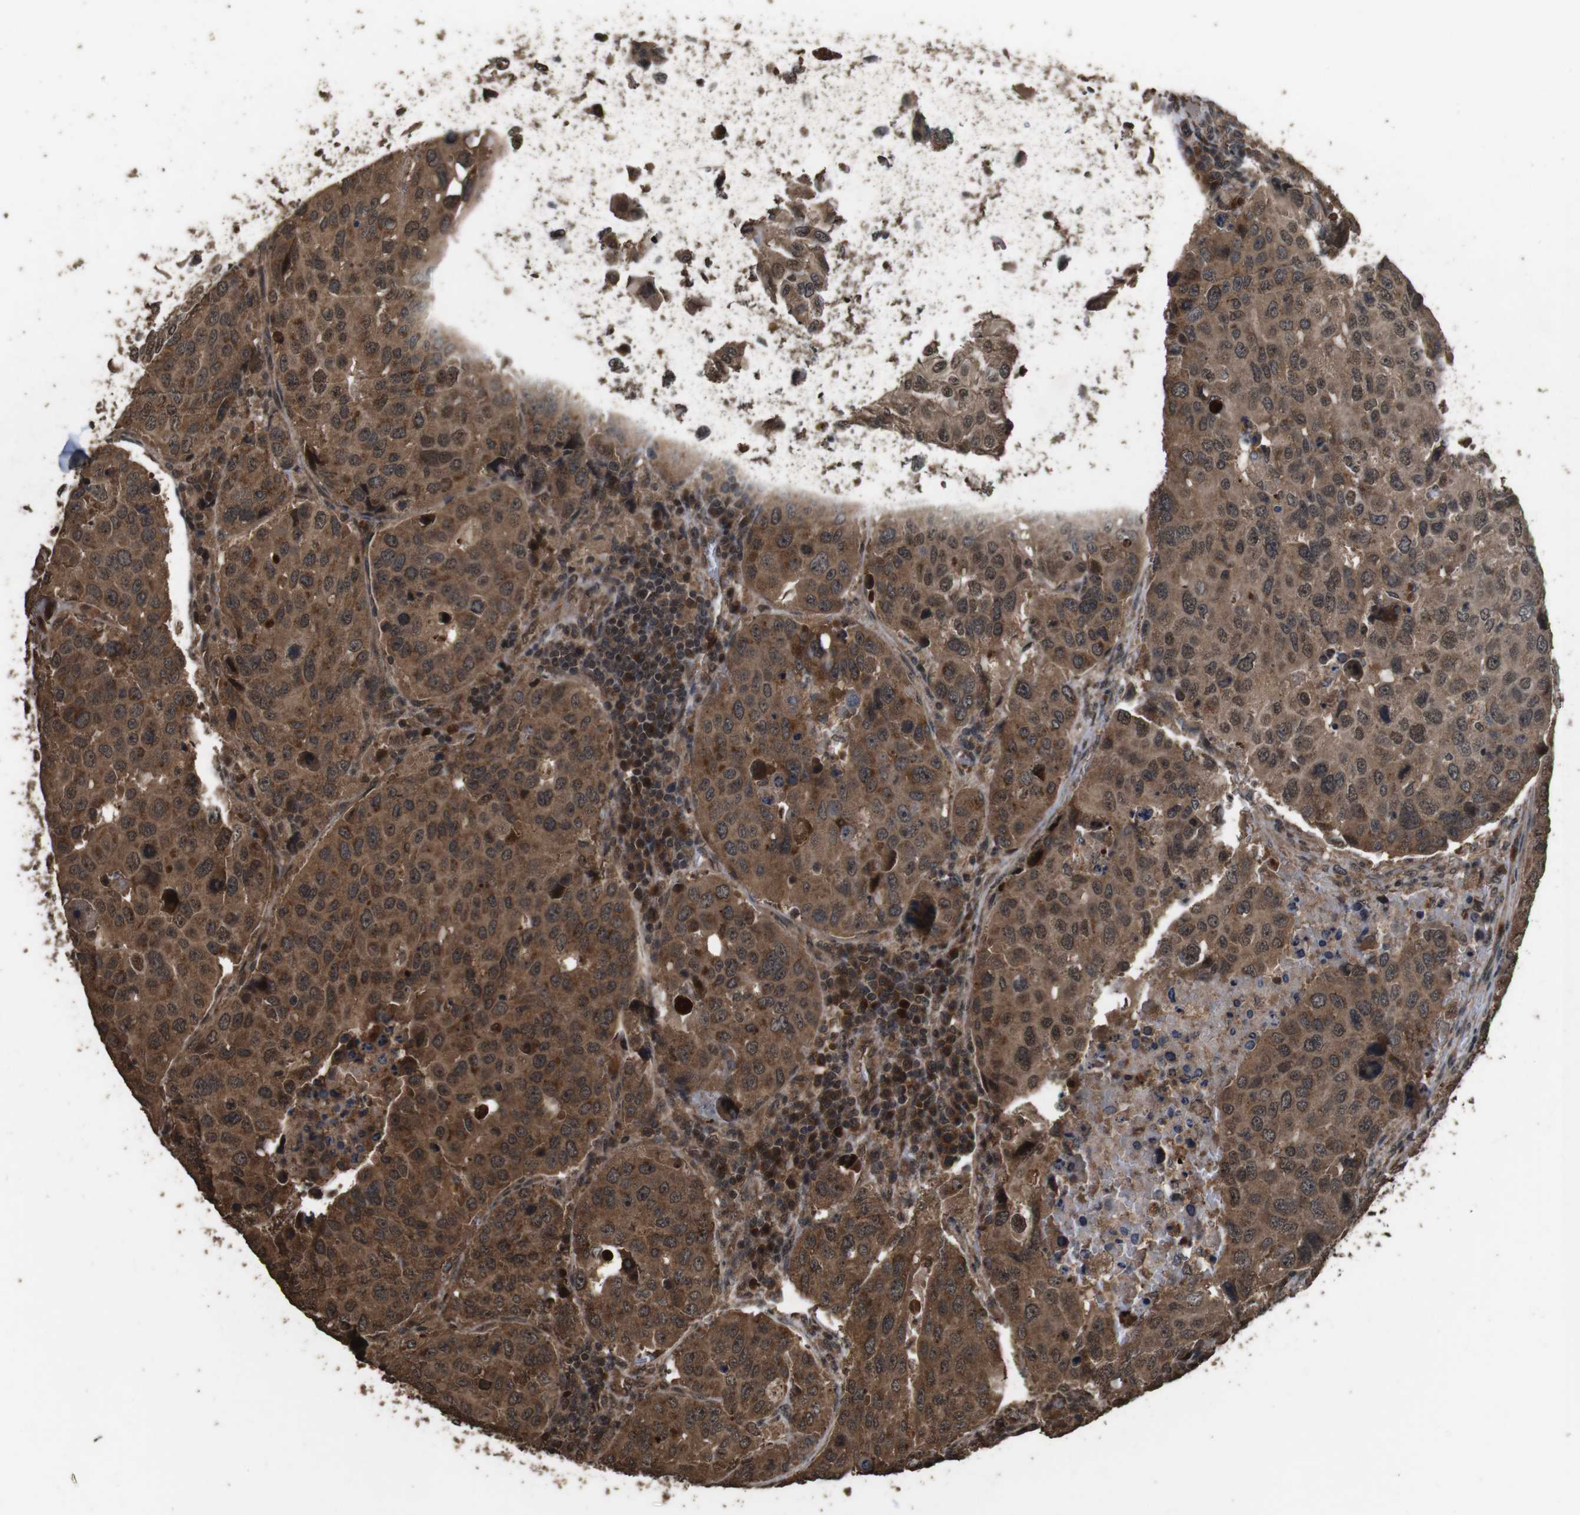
{"staining": {"intensity": "strong", "quantity": ">75%", "location": "cytoplasmic/membranous,nuclear"}, "tissue": "urothelial cancer", "cell_type": "Tumor cells", "image_type": "cancer", "snomed": [{"axis": "morphology", "description": "Urothelial carcinoma, High grade"}, {"axis": "topography", "description": "Lymph node"}, {"axis": "topography", "description": "Urinary bladder"}], "caption": "Immunohistochemical staining of high-grade urothelial carcinoma shows strong cytoplasmic/membranous and nuclear protein staining in about >75% of tumor cells.", "gene": "RRAS2", "patient": {"sex": "male", "age": 51}}